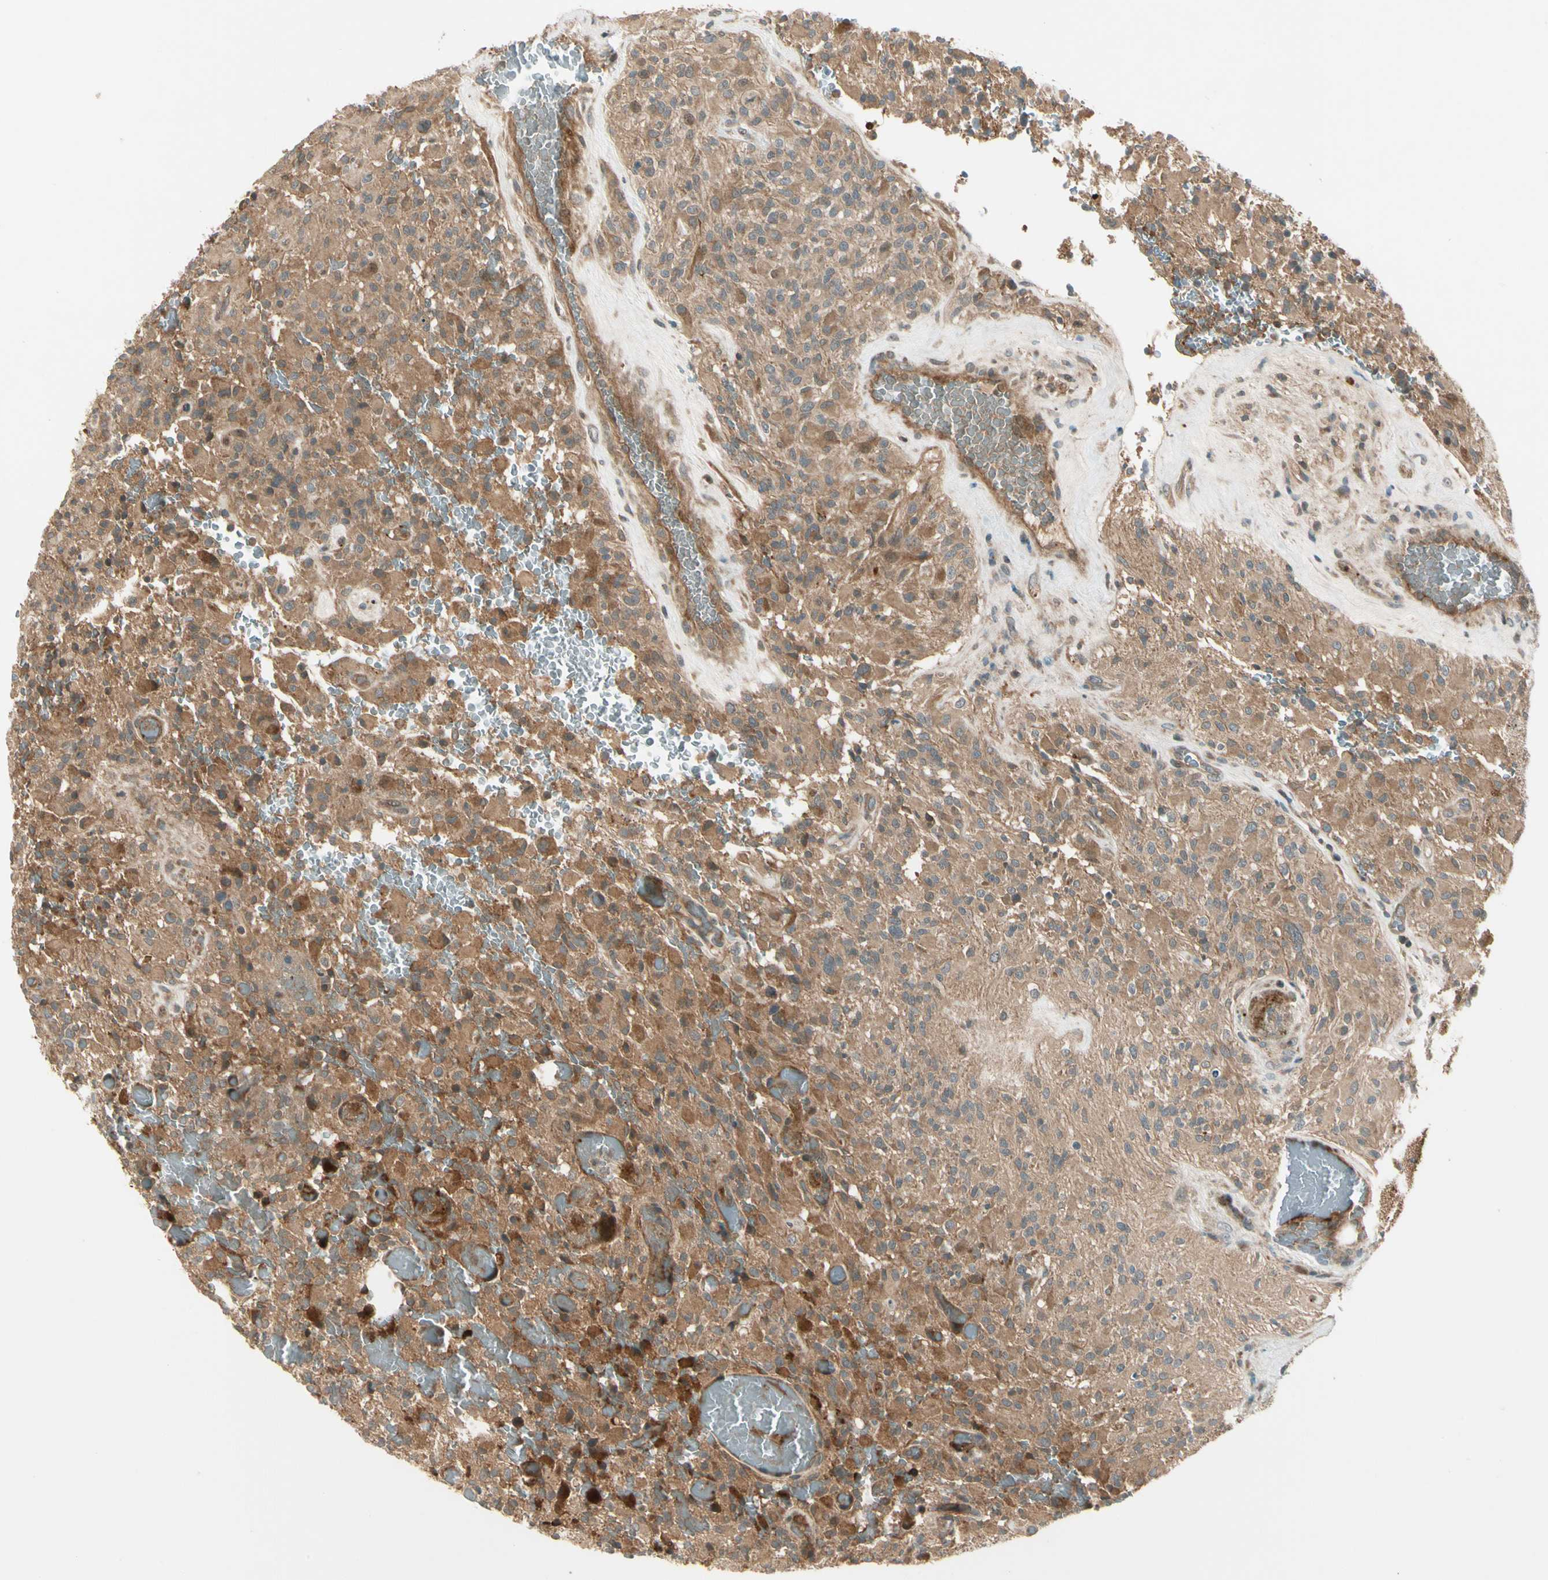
{"staining": {"intensity": "moderate", "quantity": ">75%", "location": "cytoplasmic/membranous"}, "tissue": "glioma", "cell_type": "Tumor cells", "image_type": "cancer", "snomed": [{"axis": "morphology", "description": "Glioma, malignant, High grade"}, {"axis": "topography", "description": "Brain"}], "caption": "Moderate cytoplasmic/membranous expression for a protein is identified in about >75% of tumor cells of glioma using immunohistochemistry.", "gene": "ACVR1C", "patient": {"sex": "male", "age": 71}}